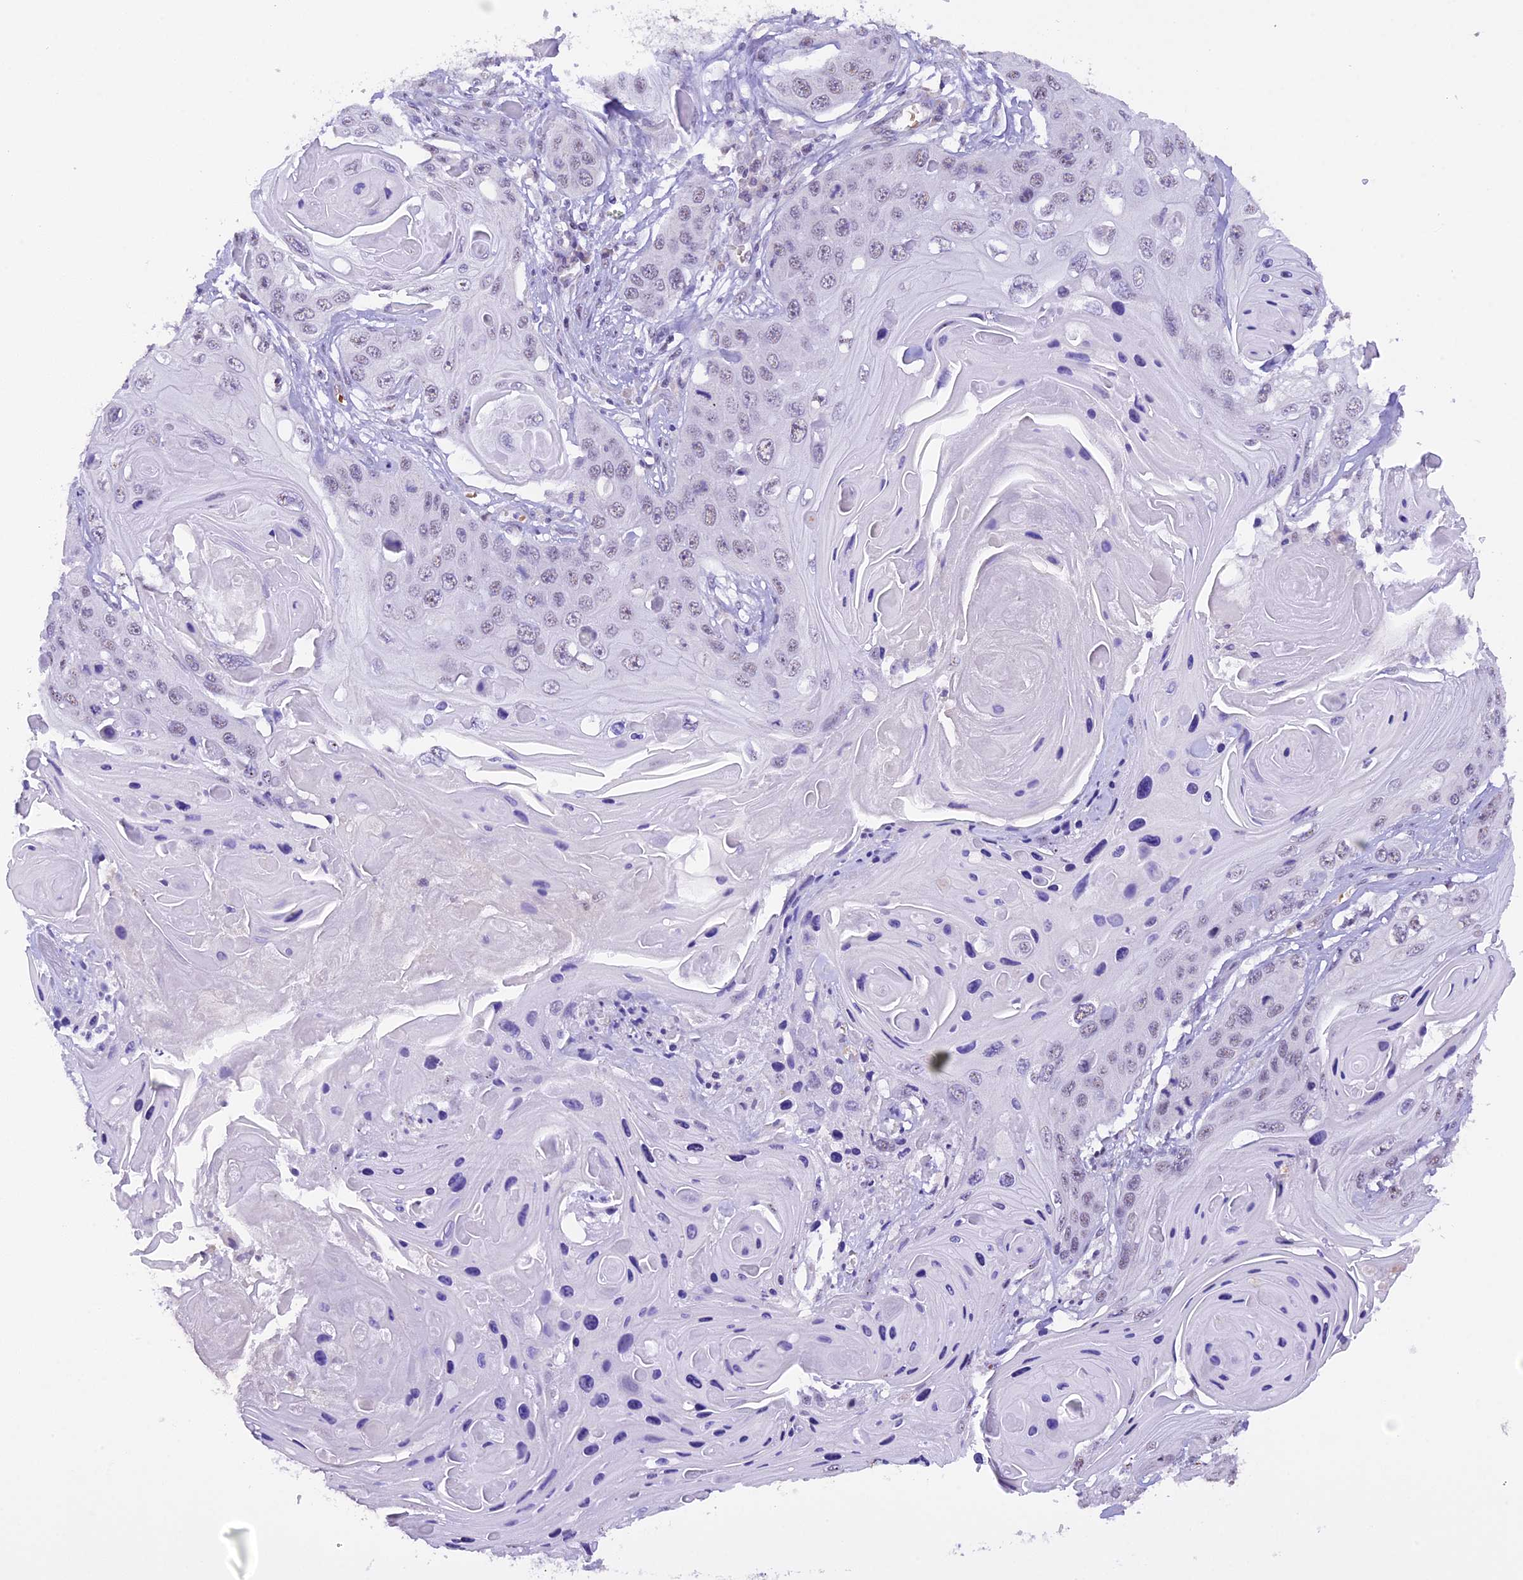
{"staining": {"intensity": "weak", "quantity": "<25%", "location": "nuclear"}, "tissue": "skin cancer", "cell_type": "Tumor cells", "image_type": "cancer", "snomed": [{"axis": "morphology", "description": "Squamous cell carcinoma, NOS"}, {"axis": "topography", "description": "Skin"}], "caption": "Tumor cells show no significant protein staining in squamous cell carcinoma (skin).", "gene": "AHSP", "patient": {"sex": "male", "age": 55}}